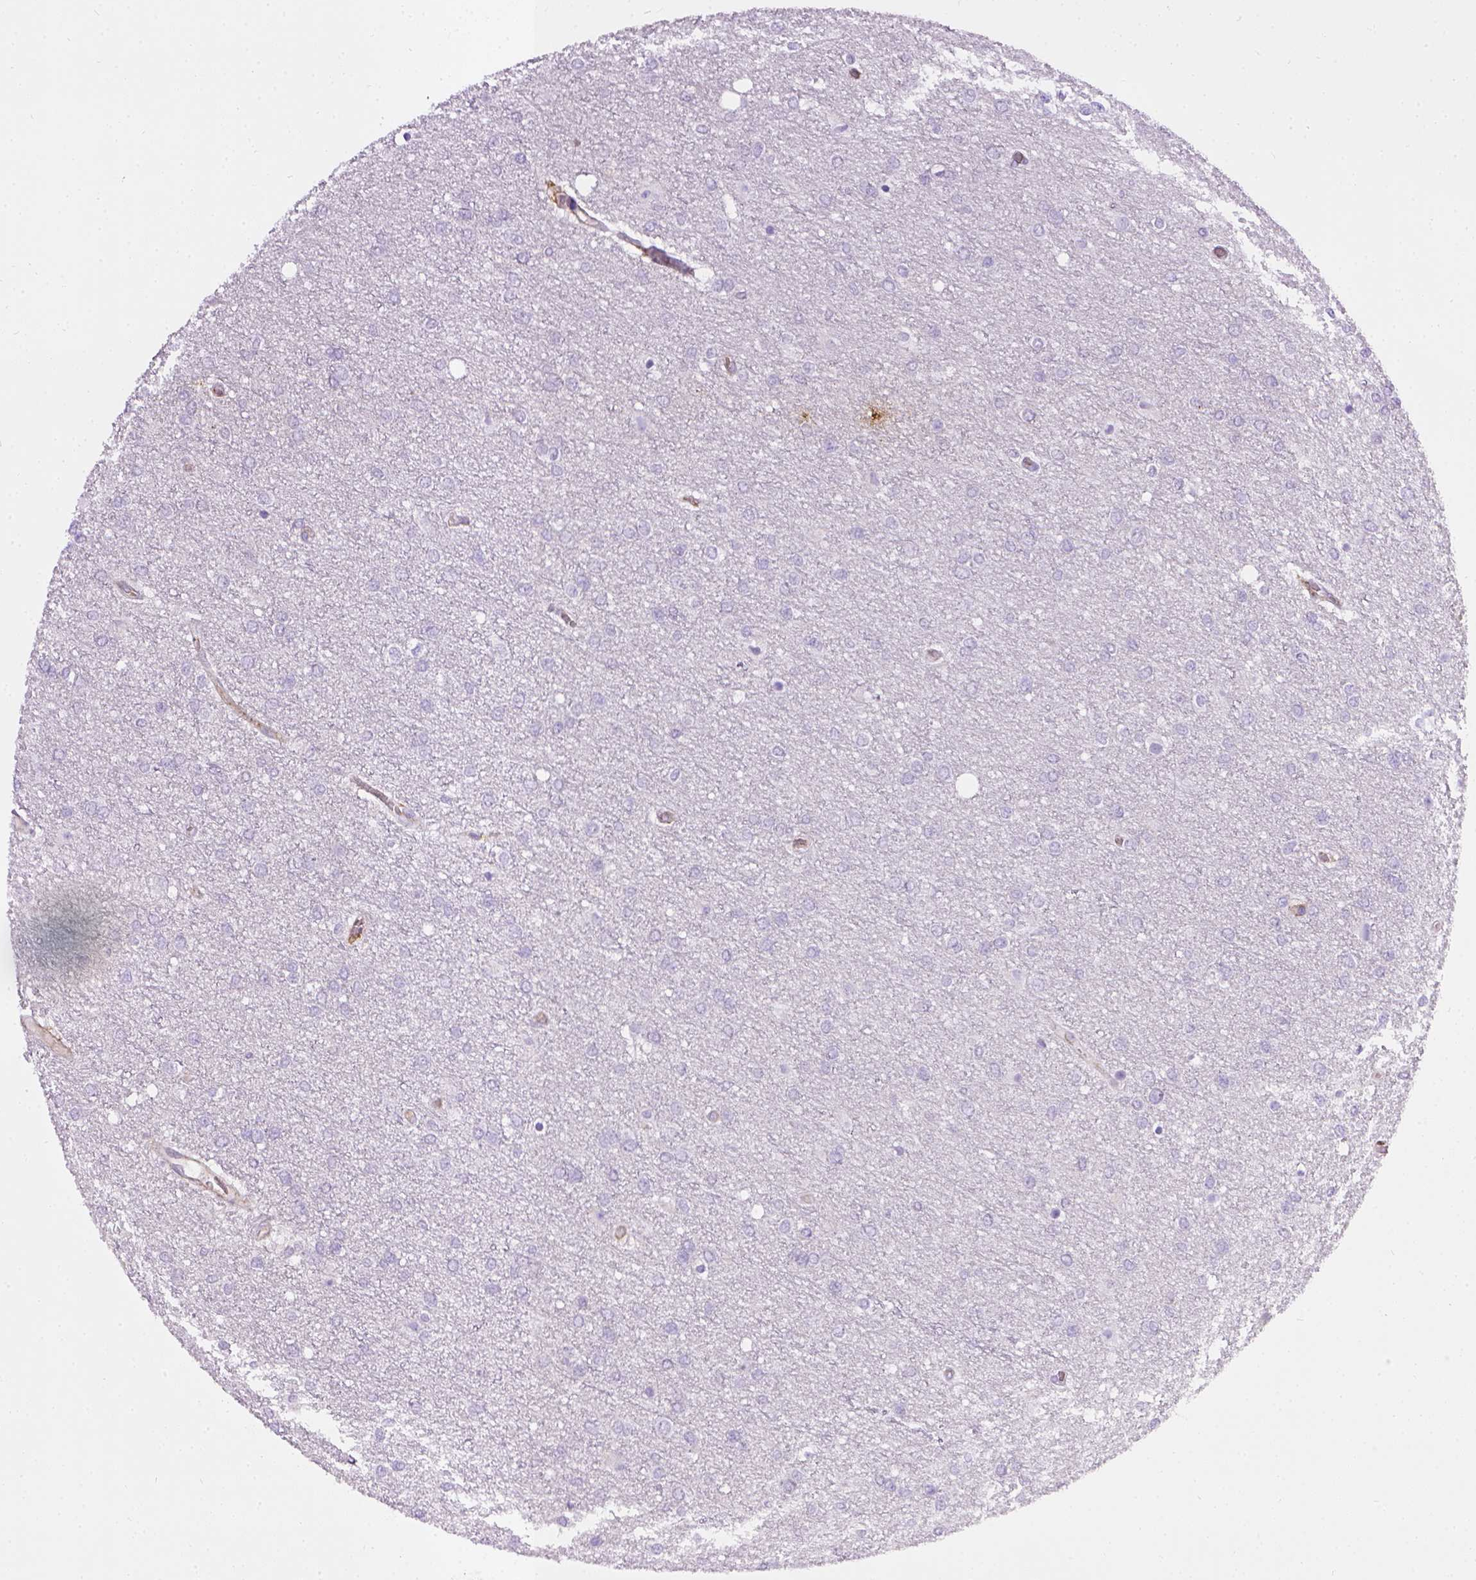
{"staining": {"intensity": "negative", "quantity": "none", "location": "none"}, "tissue": "glioma", "cell_type": "Tumor cells", "image_type": "cancer", "snomed": [{"axis": "morphology", "description": "Glioma, malignant, High grade"}, {"axis": "topography", "description": "Brain"}], "caption": "The micrograph exhibits no significant positivity in tumor cells of glioma. (DAB (3,3'-diaminobenzidine) immunohistochemistry (IHC) with hematoxylin counter stain).", "gene": "ENG", "patient": {"sex": "female", "age": 61}}